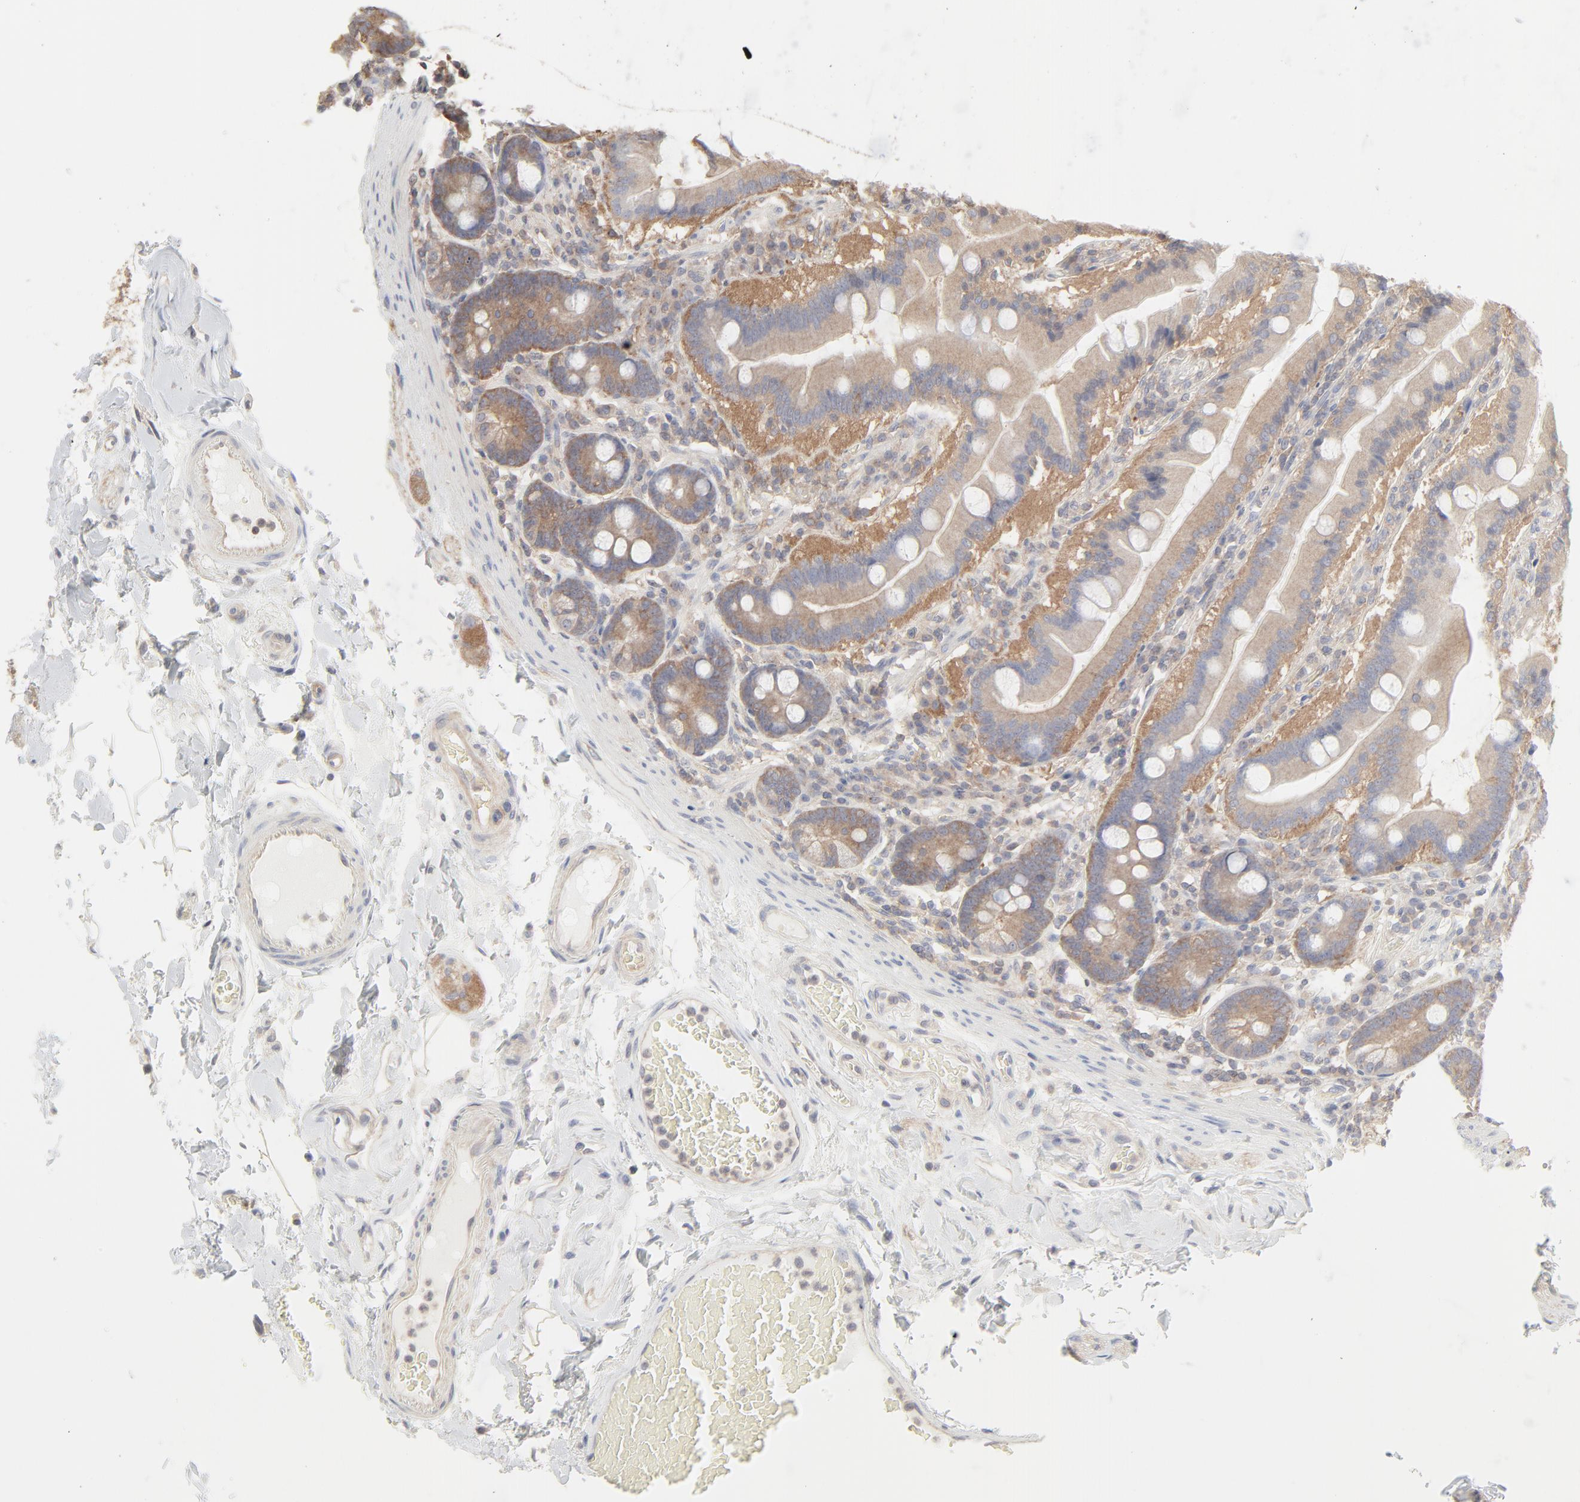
{"staining": {"intensity": "moderate", "quantity": ">75%", "location": "cytoplasmic/membranous"}, "tissue": "duodenum", "cell_type": "Glandular cells", "image_type": "normal", "snomed": [{"axis": "morphology", "description": "Normal tissue, NOS"}, {"axis": "topography", "description": "Duodenum"}], "caption": "Moderate cytoplasmic/membranous protein staining is seen in approximately >75% of glandular cells in duodenum.", "gene": "PPP2CA", "patient": {"sex": "female", "age": 64}}